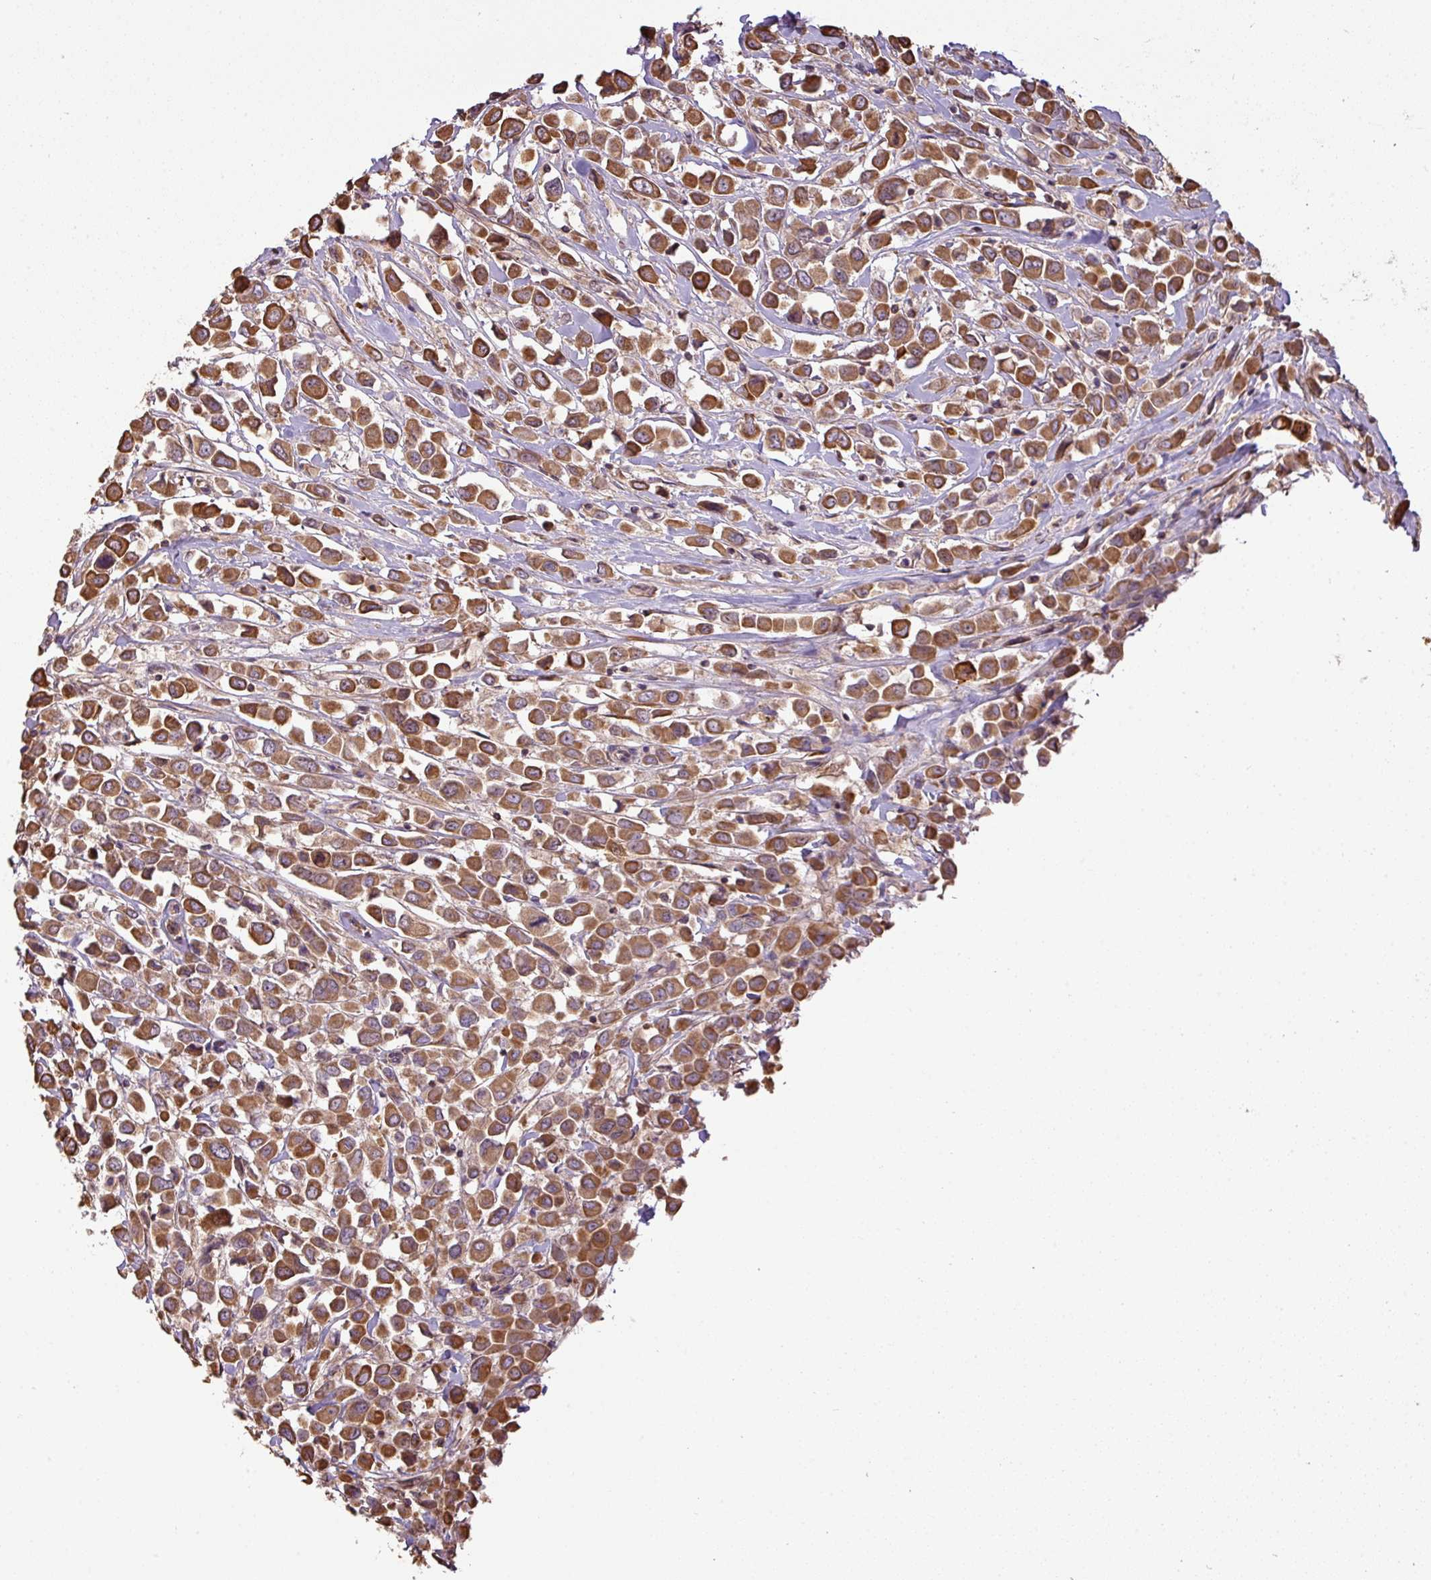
{"staining": {"intensity": "moderate", "quantity": ">75%", "location": "cytoplasmic/membranous,nuclear"}, "tissue": "breast cancer", "cell_type": "Tumor cells", "image_type": "cancer", "snomed": [{"axis": "morphology", "description": "Duct carcinoma"}, {"axis": "topography", "description": "Breast"}], "caption": "Moderate cytoplasmic/membranous and nuclear expression for a protein is appreciated in about >75% of tumor cells of breast cancer using IHC.", "gene": "VENTX", "patient": {"sex": "female", "age": 61}}